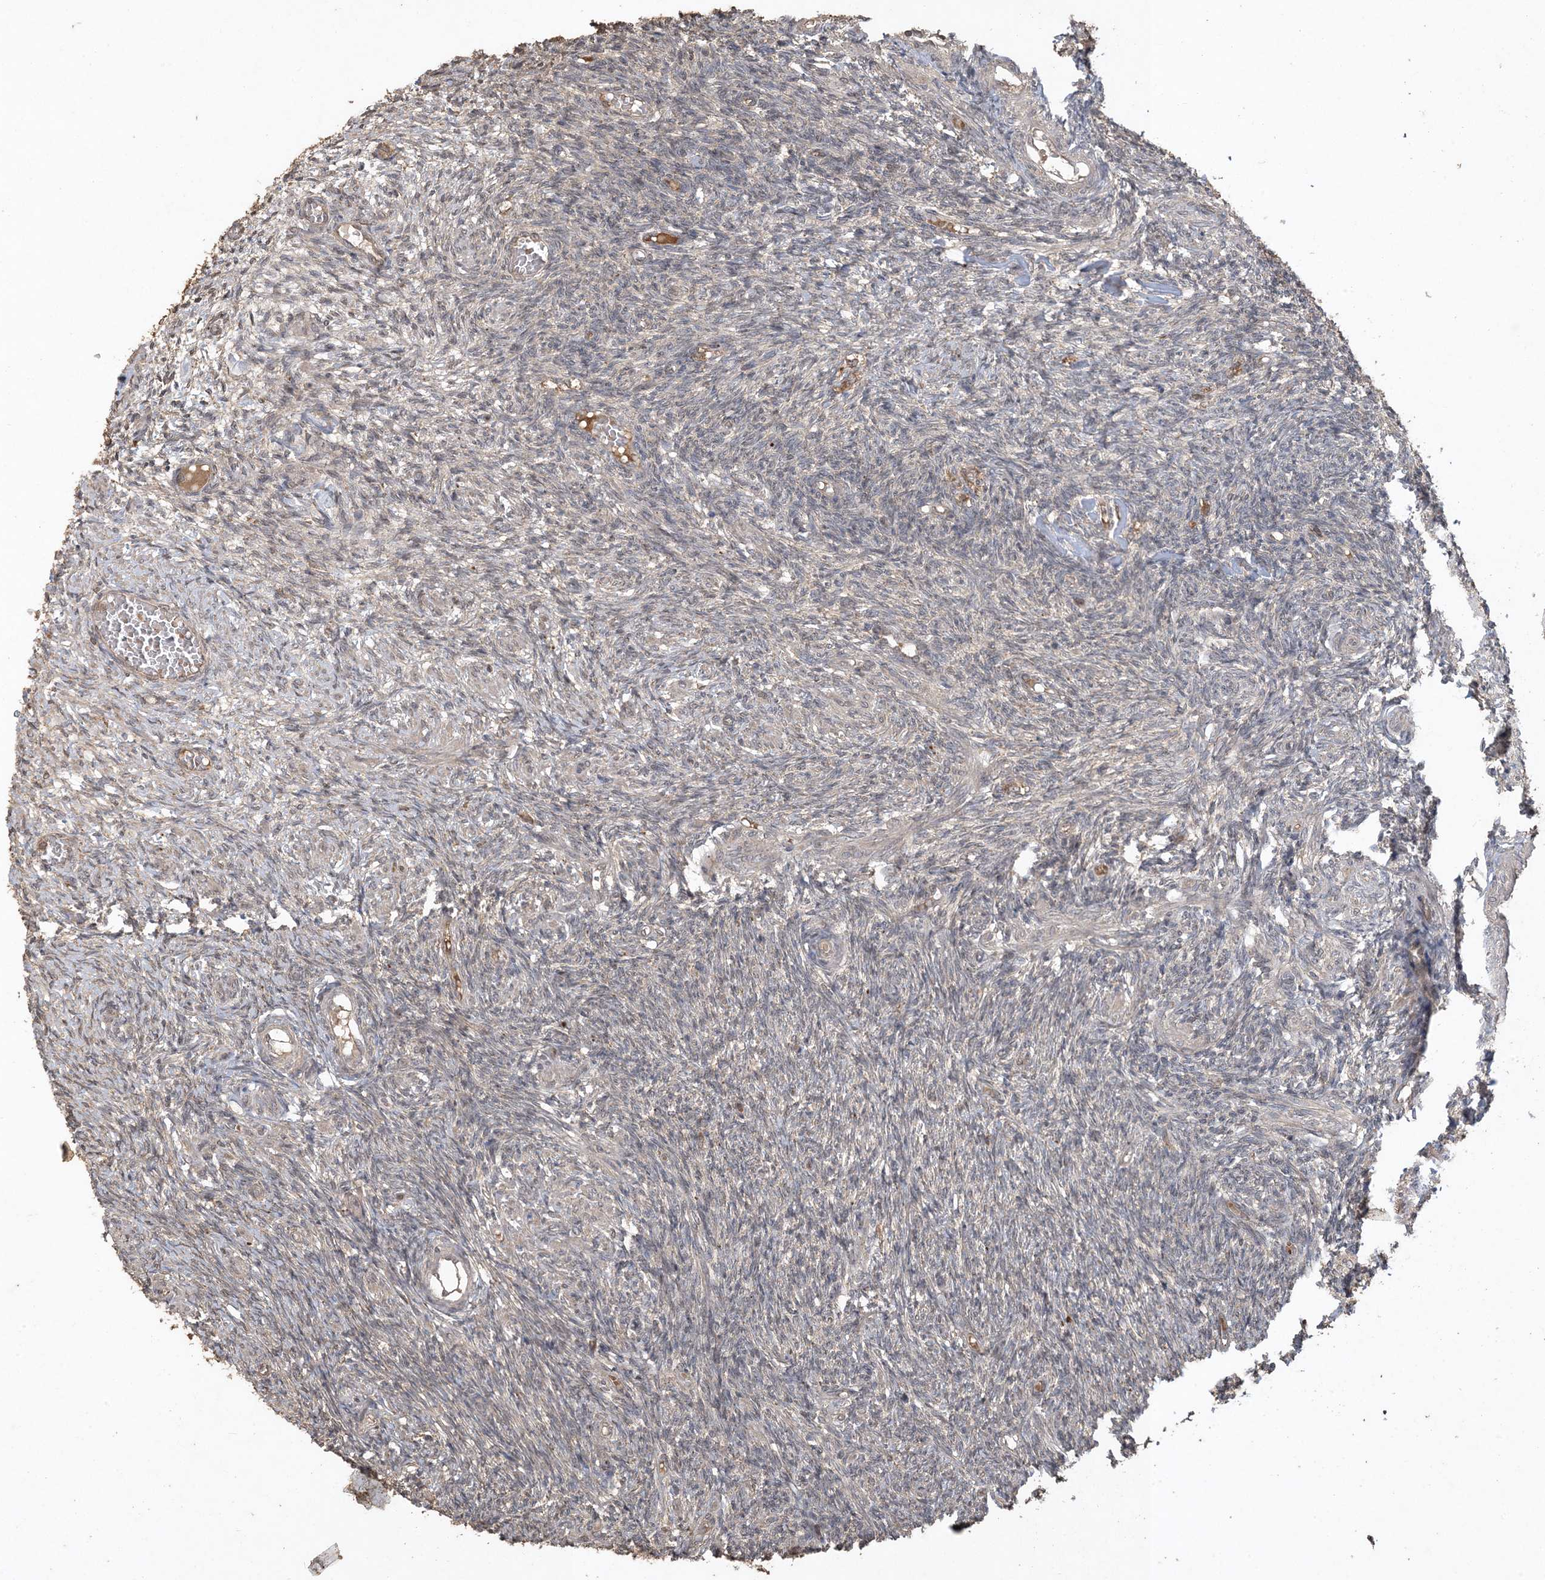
{"staining": {"intensity": "moderate", "quantity": ">75%", "location": "cytoplasmic/membranous"}, "tissue": "ovary", "cell_type": "Follicle cells", "image_type": "normal", "snomed": [{"axis": "morphology", "description": "Normal tissue, NOS"}, {"axis": "topography", "description": "Ovary"}], "caption": "Immunohistochemistry (IHC) micrograph of normal ovary stained for a protein (brown), which reveals medium levels of moderate cytoplasmic/membranous positivity in about >75% of follicle cells.", "gene": "EFCAB8", "patient": {"sex": "female", "age": 27}}